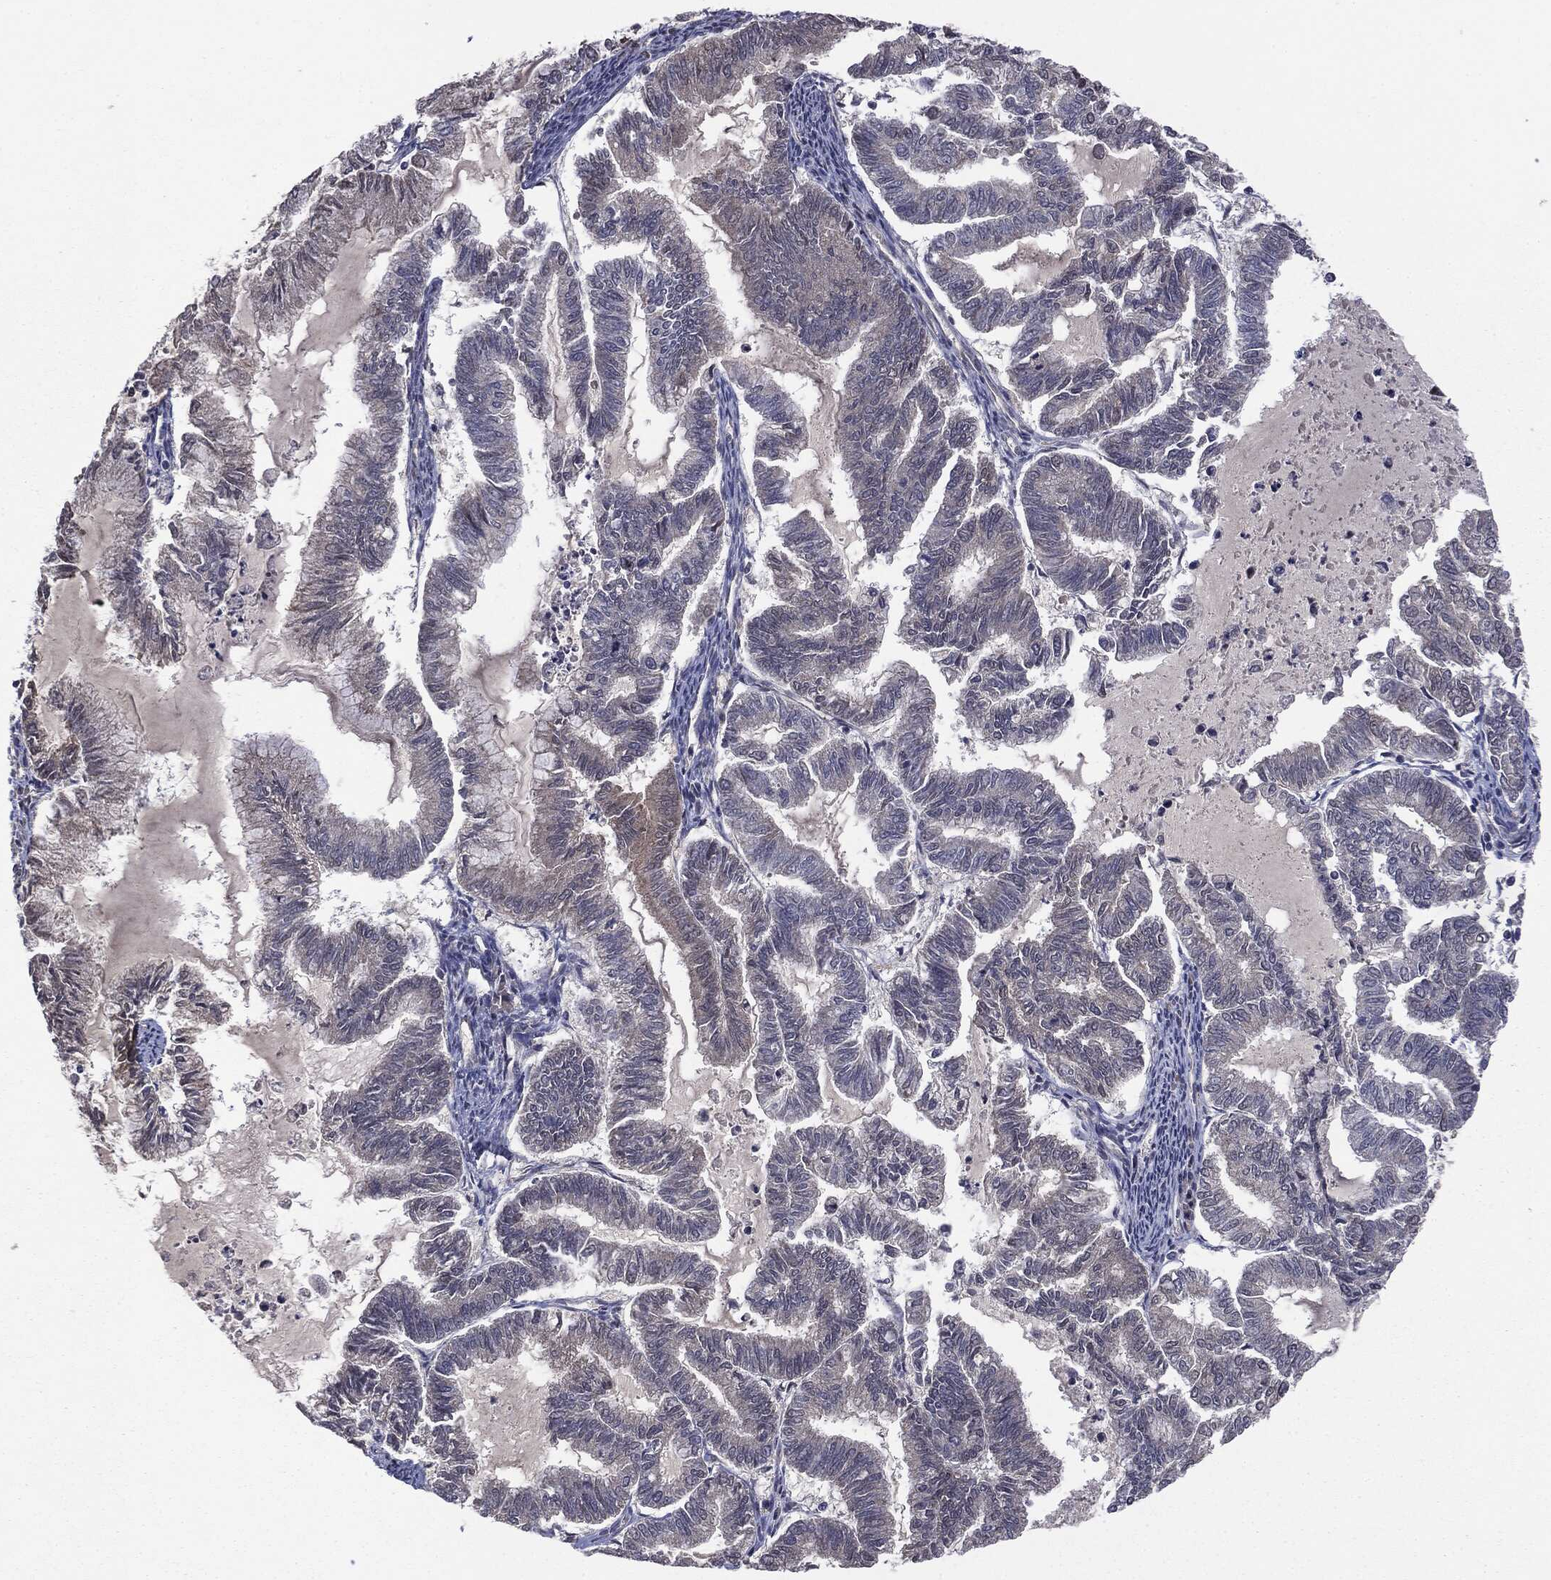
{"staining": {"intensity": "negative", "quantity": "none", "location": "none"}, "tissue": "endometrial cancer", "cell_type": "Tumor cells", "image_type": "cancer", "snomed": [{"axis": "morphology", "description": "Adenocarcinoma, NOS"}, {"axis": "topography", "description": "Endometrium"}], "caption": "DAB immunohistochemical staining of endometrial cancer exhibits no significant staining in tumor cells.", "gene": "PTPA", "patient": {"sex": "female", "age": 79}}